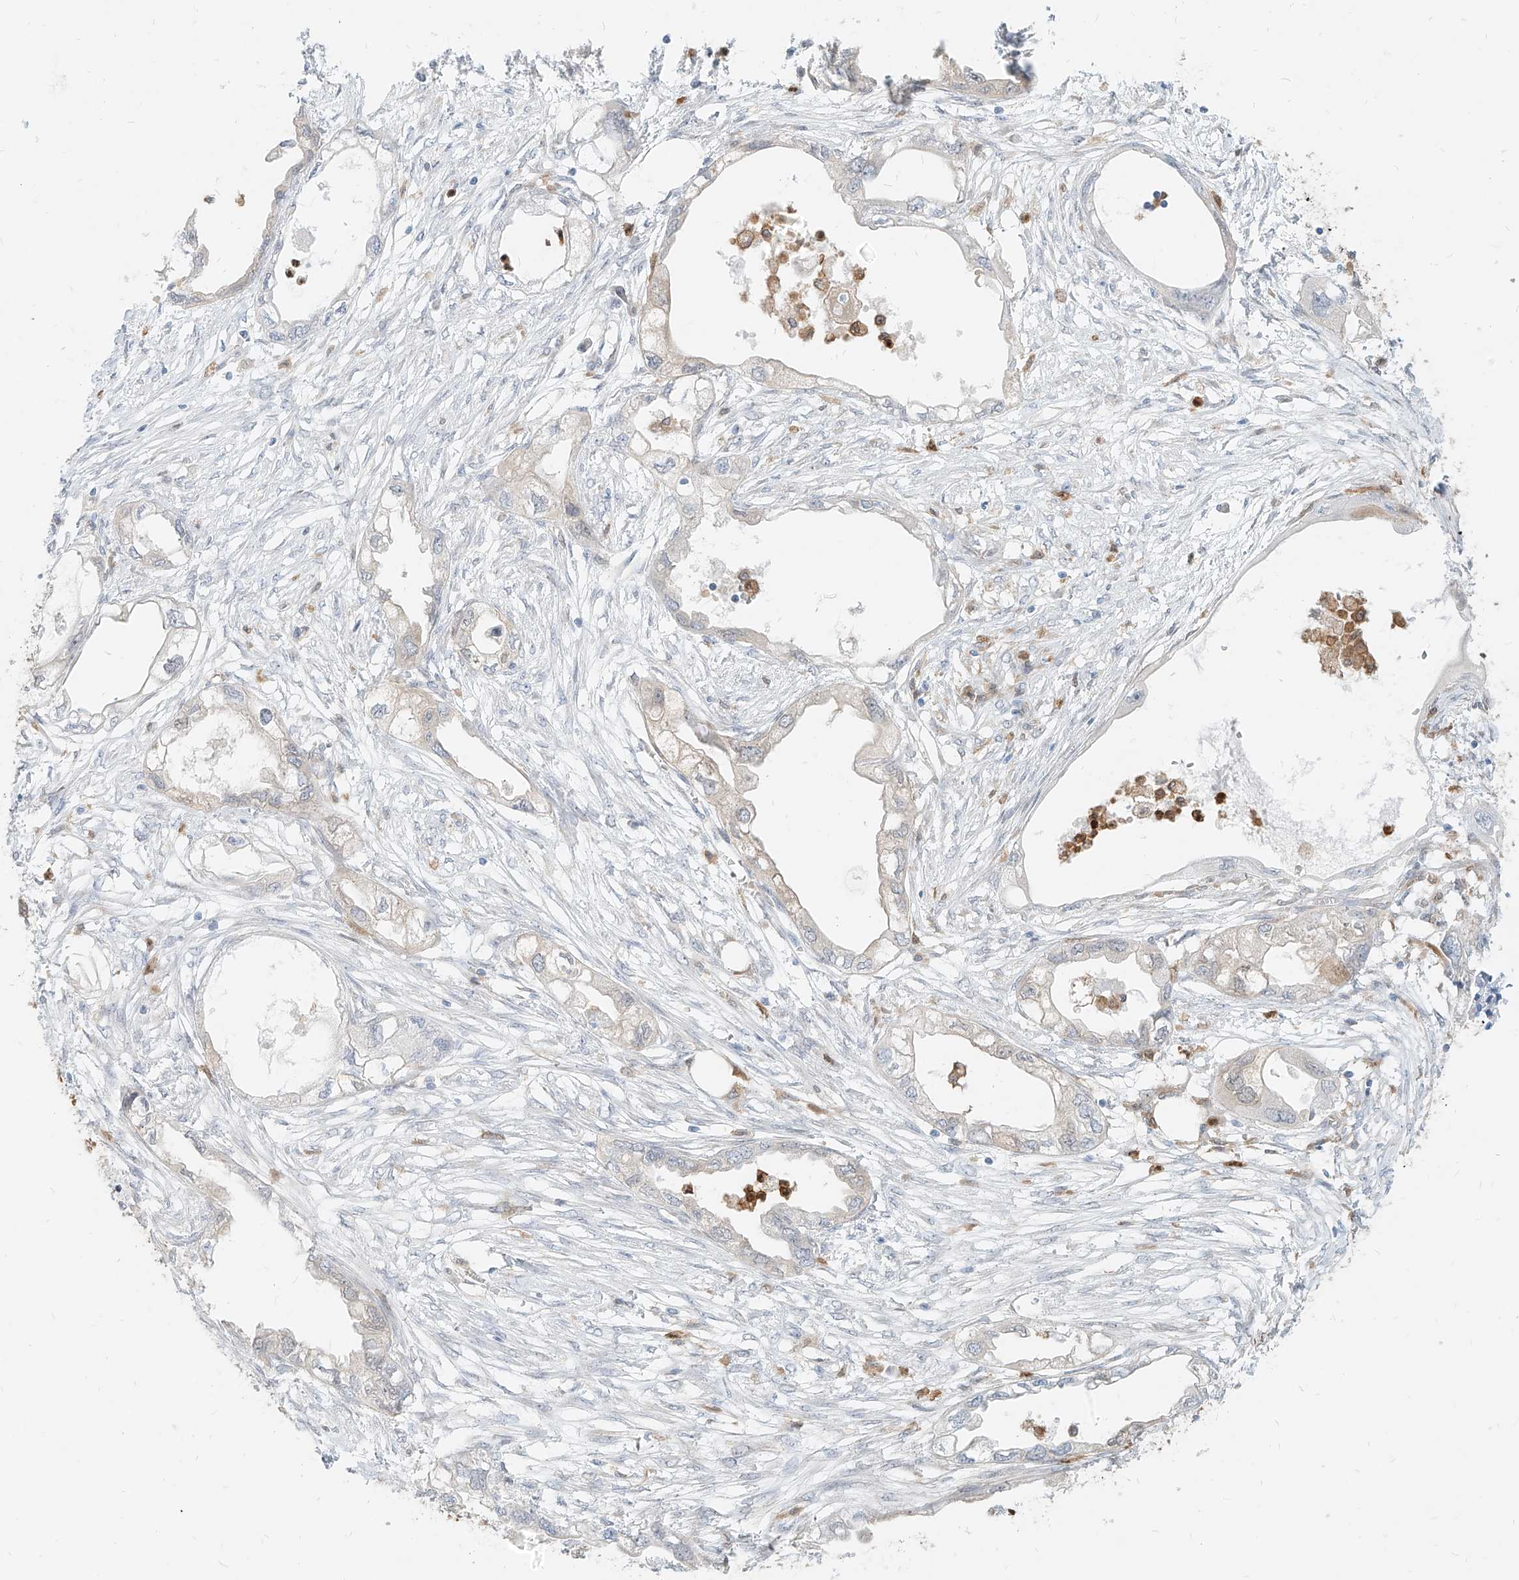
{"staining": {"intensity": "negative", "quantity": "none", "location": "none"}, "tissue": "endometrial cancer", "cell_type": "Tumor cells", "image_type": "cancer", "snomed": [{"axis": "morphology", "description": "Adenocarcinoma, NOS"}, {"axis": "morphology", "description": "Adenocarcinoma, metastatic, NOS"}, {"axis": "topography", "description": "Adipose tissue"}, {"axis": "topography", "description": "Endometrium"}], "caption": "Immunohistochemistry (IHC) of human metastatic adenocarcinoma (endometrial) demonstrates no expression in tumor cells. The staining was performed using DAB to visualize the protein expression in brown, while the nuclei were stained in blue with hematoxylin (Magnification: 20x).", "gene": "PGD", "patient": {"sex": "female", "age": 67}}